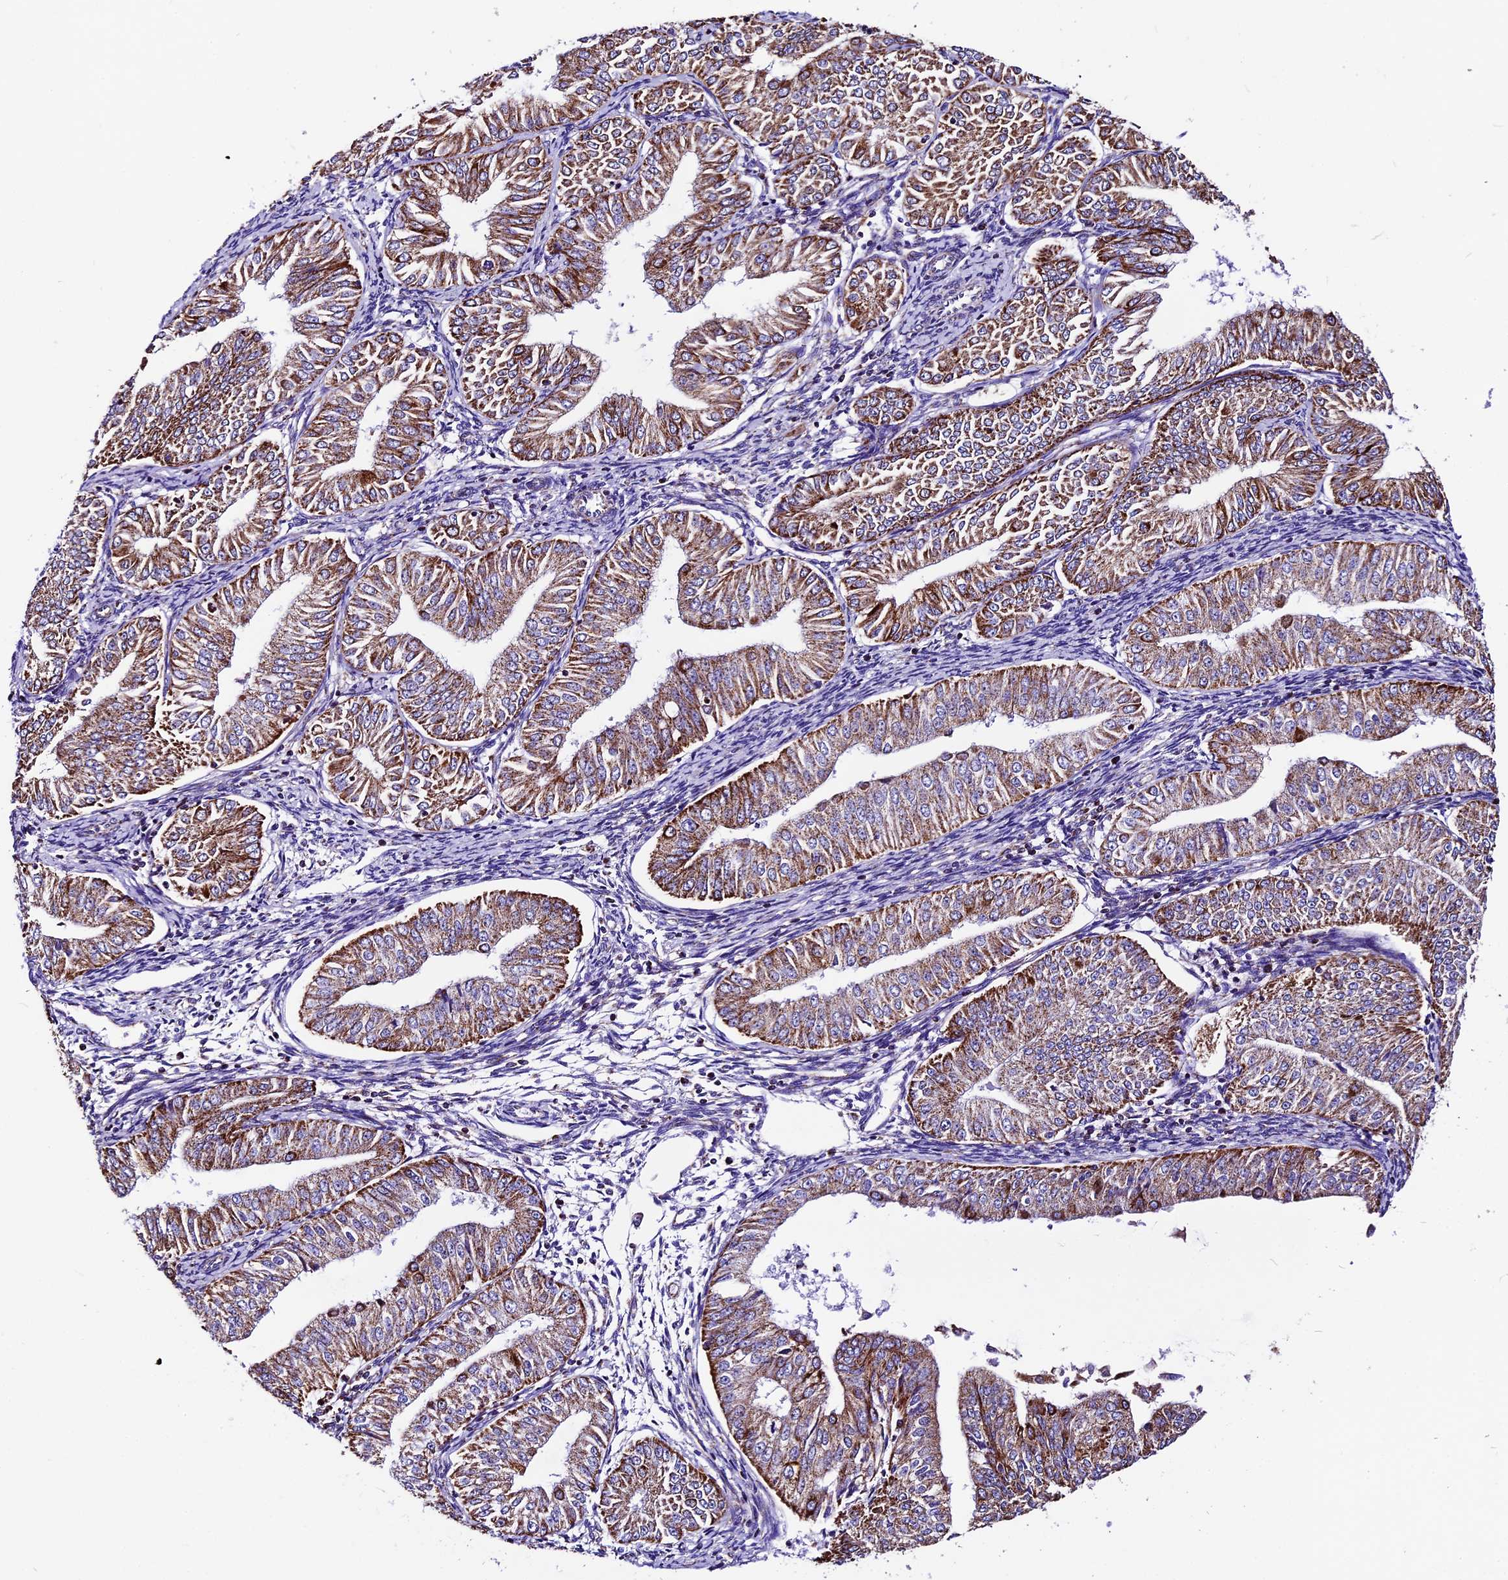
{"staining": {"intensity": "strong", "quantity": "25%-75%", "location": "cytoplasmic/membranous"}, "tissue": "endometrial cancer", "cell_type": "Tumor cells", "image_type": "cancer", "snomed": [{"axis": "morphology", "description": "Normal tissue, NOS"}, {"axis": "morphology", "description": "Adenocarcinoma, NOS"}, {"axis": "topography", "description": "Endometrium"}], "caption": "Human endometrial adenocarcinoma stained with a protein marker exhibits strong staining in tumor cells.", "gene": "DCAF5", "patient": {"sex": "female", "age": 53}}